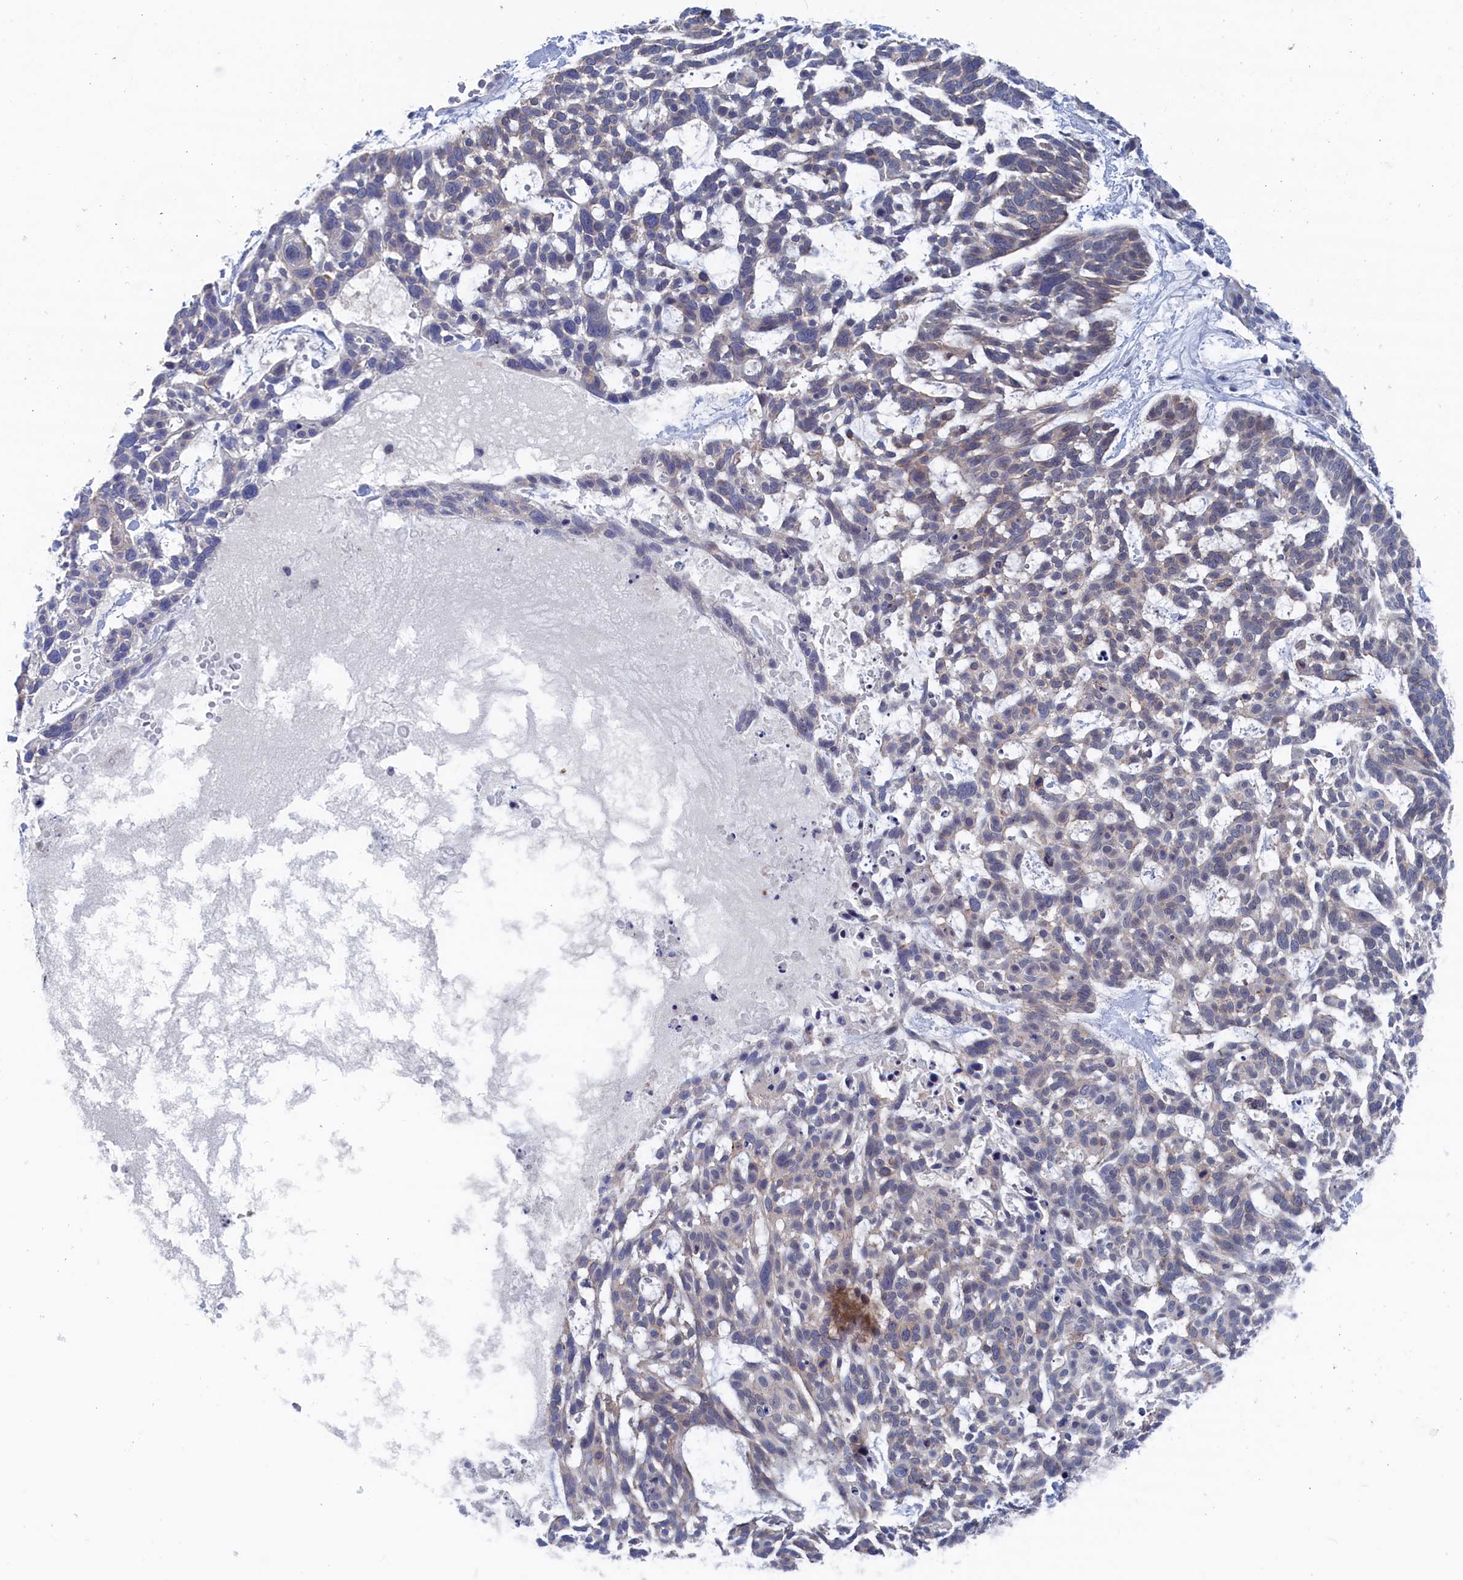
{"staining": {"intensity": "negative", "quantity": "none", "location": "none"}, "tissue": "skin cancer", "cell_type": "Tumor cells", "image_type": "cancer", "snomed": [{"axis": "morphology", "description": "Basal cell carcinoma"}, {"axis": "topography", "description": "Skin"}], "caption": "Tumor cells are negative for brown protein staining in basal cell carcinoma (skin).", "gene": "MARCHF3", "patient": {"sex": "male", "age": 88}}